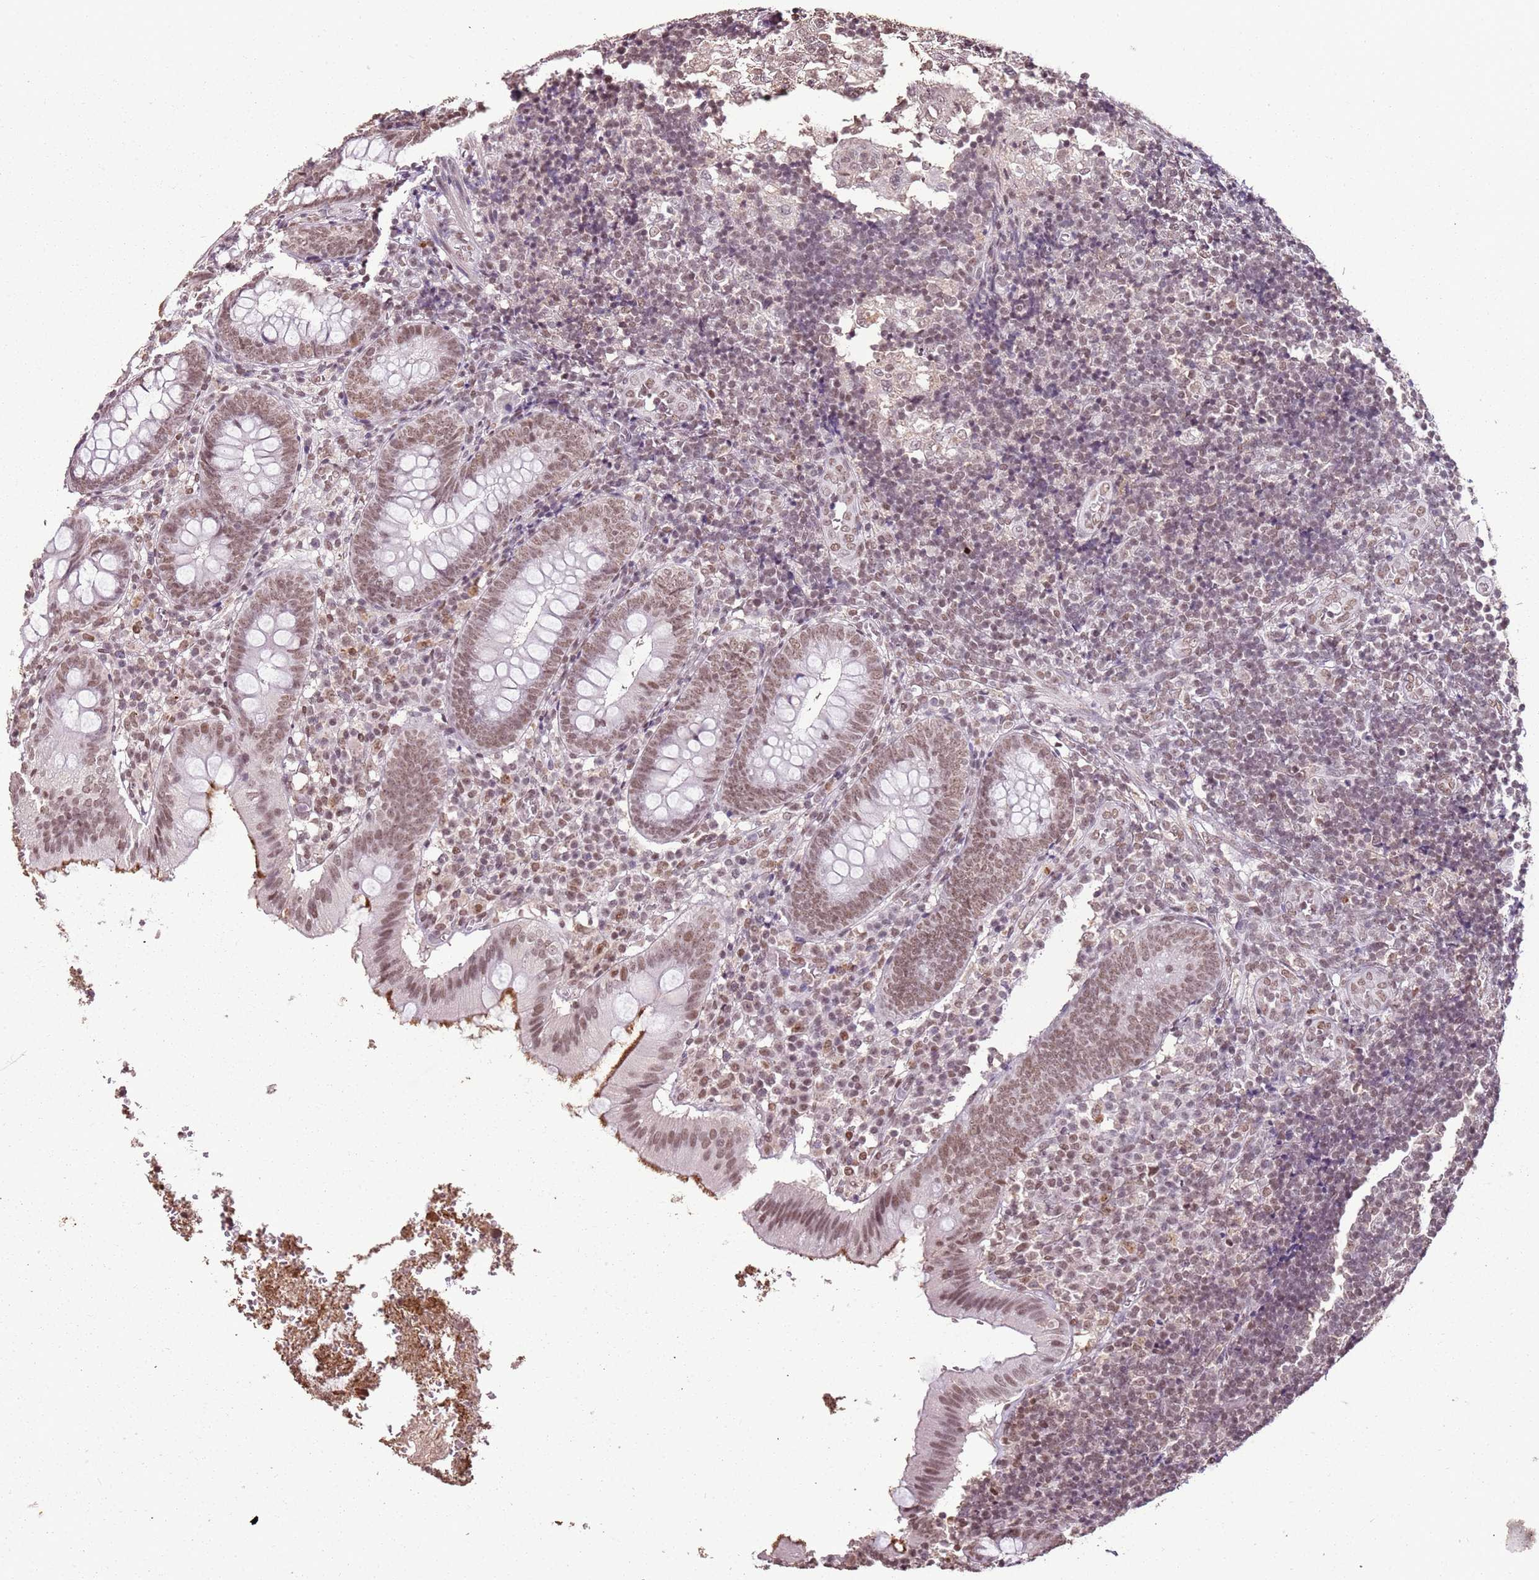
{"staining": {"intensity": "moderate", "quantity": ">75%", "location": "nuclear"}, "tissue": "appendix", "cell_type": "Glandular cells", "image_type": "normal", "snomed": [{"axis": "morphology", "description": "Normal tissue, NOS"}, {"axis": "topography", "description": "Appendix"}], "caption": "DAB (3,3'-diaminobenzidine) immunohistochemical staining of benign human appendix exhibits moderate nuclear protein expression in about >75% of glandular cells.", "gene": "ARL14EP", "patient": {"sex": "male", "age": 8}}